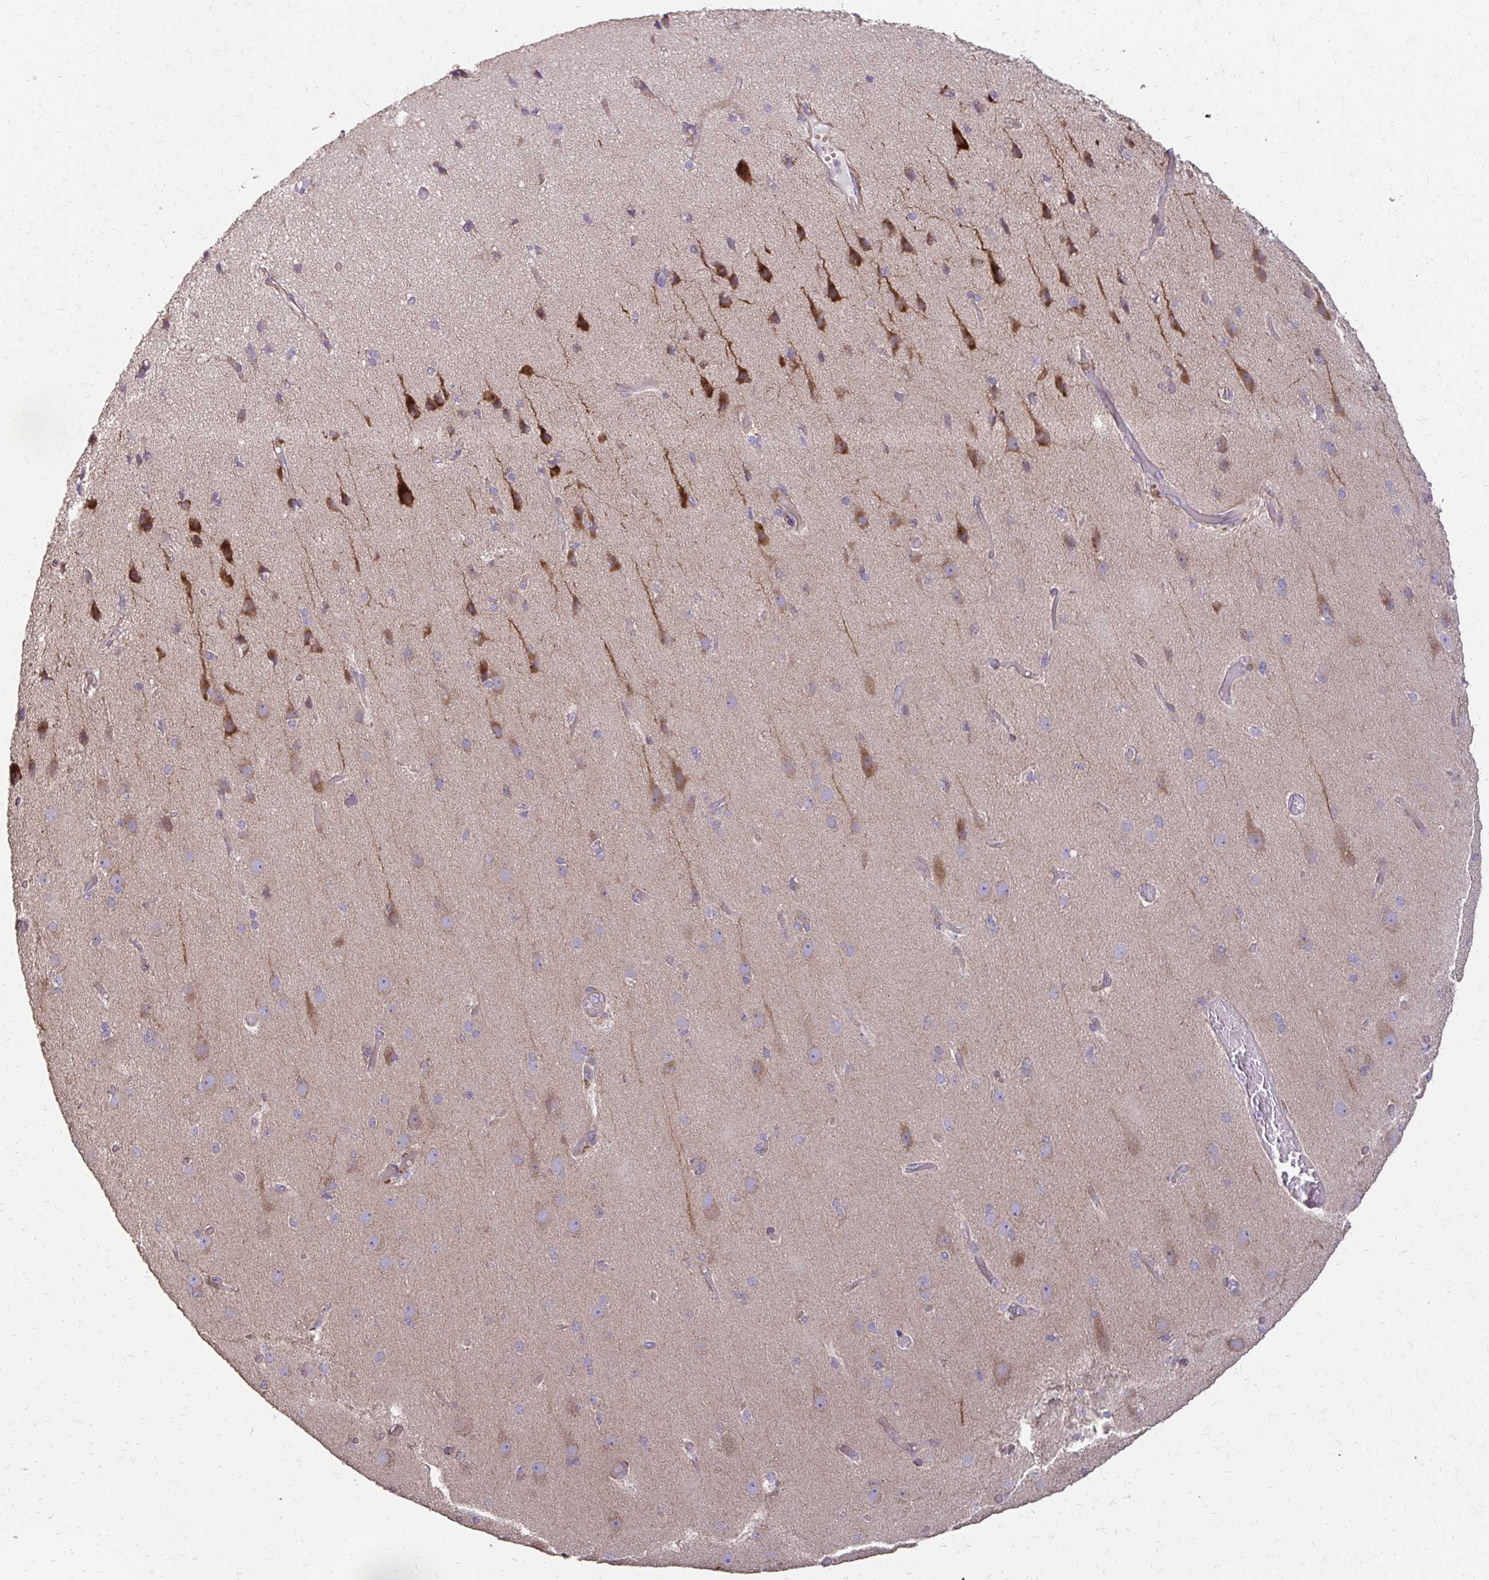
{"staining": {"intensity": "negative", "quantity": "none", "location": "none"}, "tissue": "cerebral cortex", "cell_type": "Endothelial cells", "image_type": "normal", "snomed": [{"axis": "morphology", "description": "Normal tissue, NOS"}, {"axis": "morphology", "description": "Glioma, malignant, High grade"}, {"axis": "topography", "description": "Cerebral cortex"}], "caption": "The histopathology image shows no staining of endothelial cells in normal cerebral cortex.", "gene": "MYORG", "patient": {"sex": "male", "age": 71}}